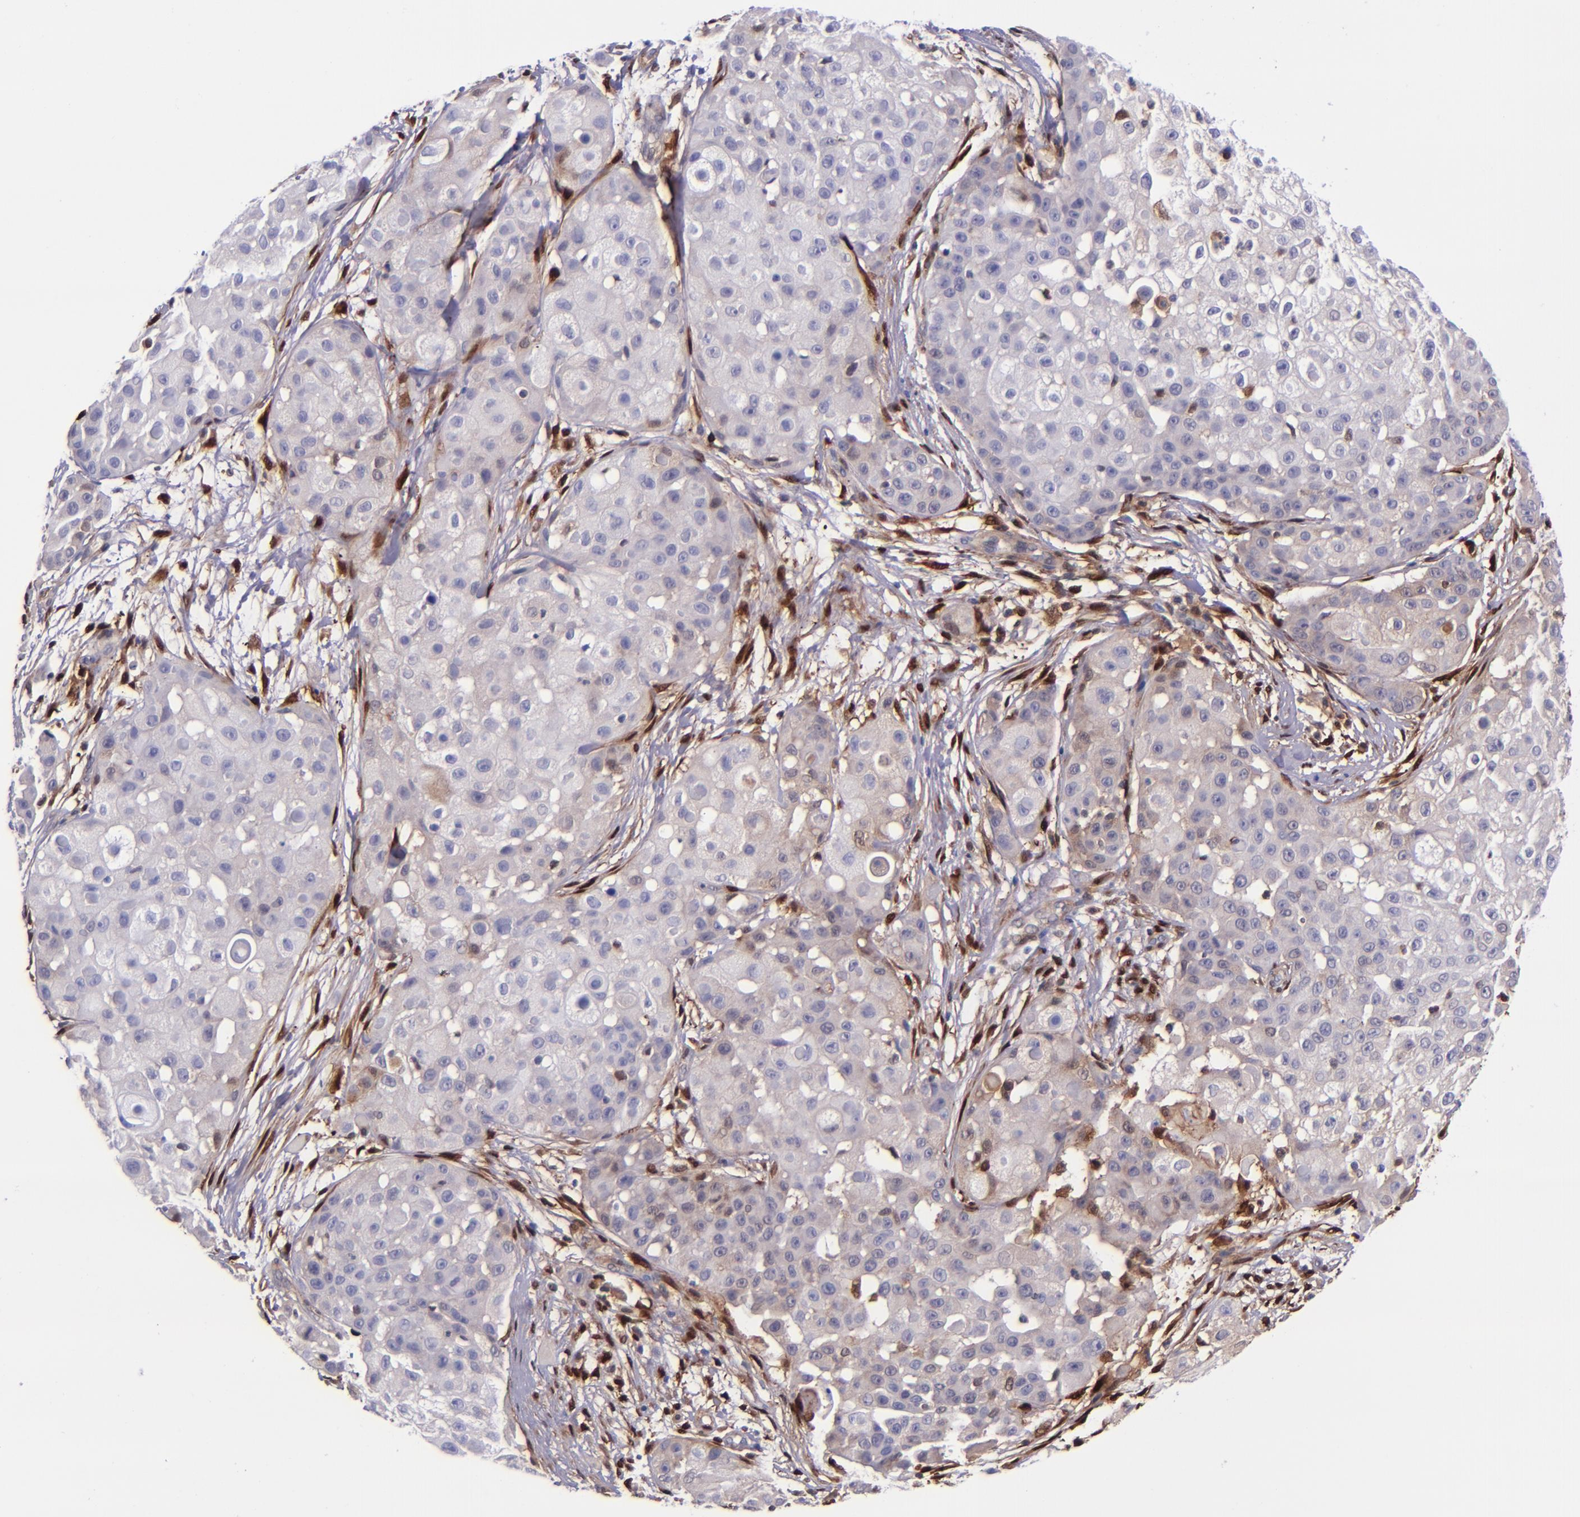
{"staining": {"intensity": "weak", "quantity": "<25%", "location": "cytoplasmic/membranous"}, "tissue": "skin cancer", "cell_type": "Tumor cells", "image_type": "cancer", "snomed": [{"axis": "morphology", "description": "Squamous cell carcinoma, NOS"}, {"axis": "topography", "description": "Skin"}], "caption": "This is an immunohistochemistry (IHC) histopathology image of skin cancer. There is no staining in tumor cells.", "gene": "LGALS1", "patient": {"sex": "female", "age": 57}}